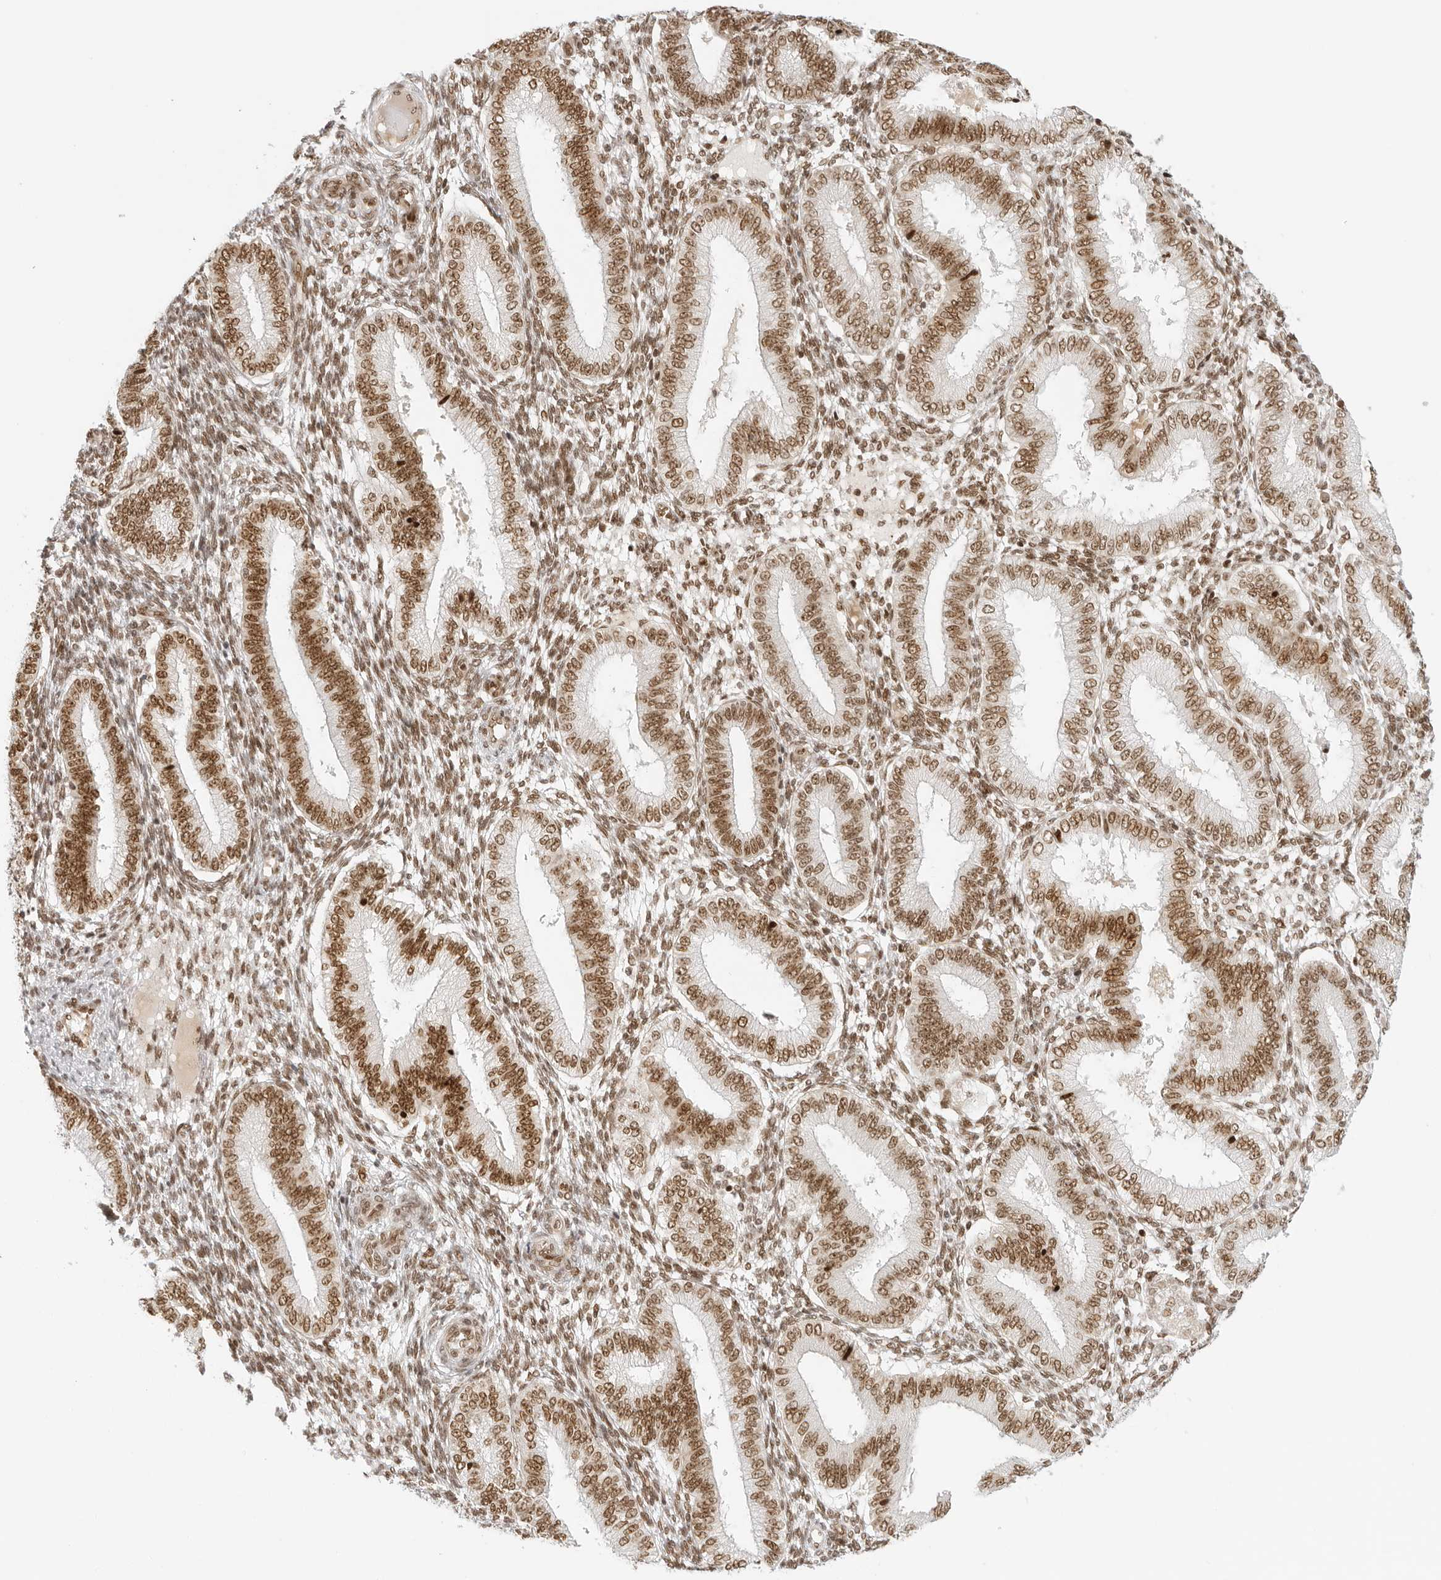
{"staining": {"intensity": "moderate", "quantity": ">75%", "location": "nuclear"}, "tissue": "endometrium", "cell_type": "Cells in endometrial stroma", "image_type": "normal", "snomed": [{"axis": "morphology", "description": "Normal tissue, NOS"}, {"axis": "topography", "description": "Endometrium"}], "caption": "Immunohistochemistry (IHC) micrograph of benign endometrium stained for a protein (brown), which demonstrates medium levels of moderate nuclear staining in approximately >75% of cells in endometrial stroma.", "gene": "RCC1", "patient": {"sex": "female", "age": 39}}